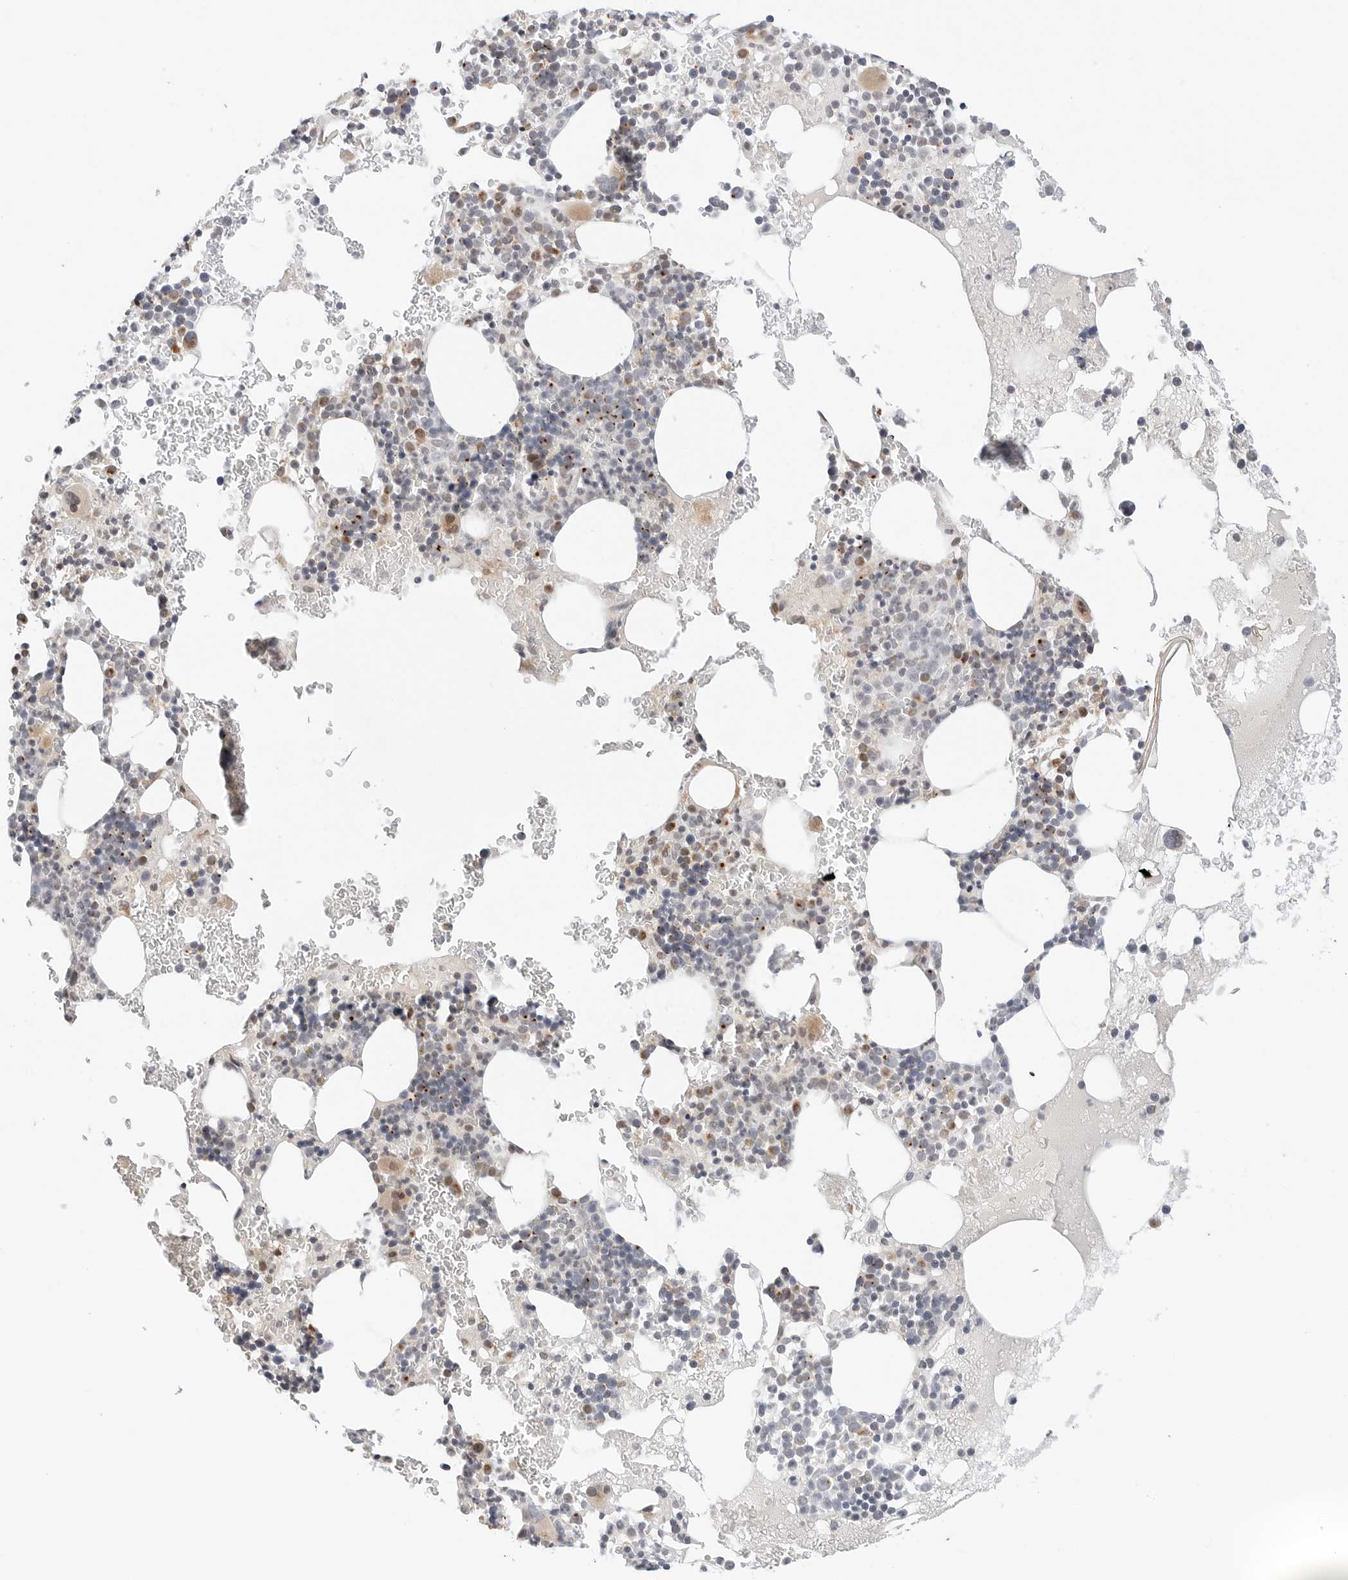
{"staining": {"intensity": "moderate", "quantity": "<25%", "location": "cytoplasmic/membranous"}, "tissue": "bone marrow", "cell_type": "Hematopoietic cells", "image_type": "normal", "snomed": [{"axis": "morphology", "description": "Normal tissue, NOS"}, {"axis": "topography", "description": "Bone marrow"}], "caption": "Protein expression analysis of benign bone marrow exhibits moderate cytoplasmic/membranous staining in about <25% of hematopoietic cells. (IHC, brightfield microscopy, high magnification).", "gene": "DYRK4", "patient": {"sex": "male", "age": 73}}